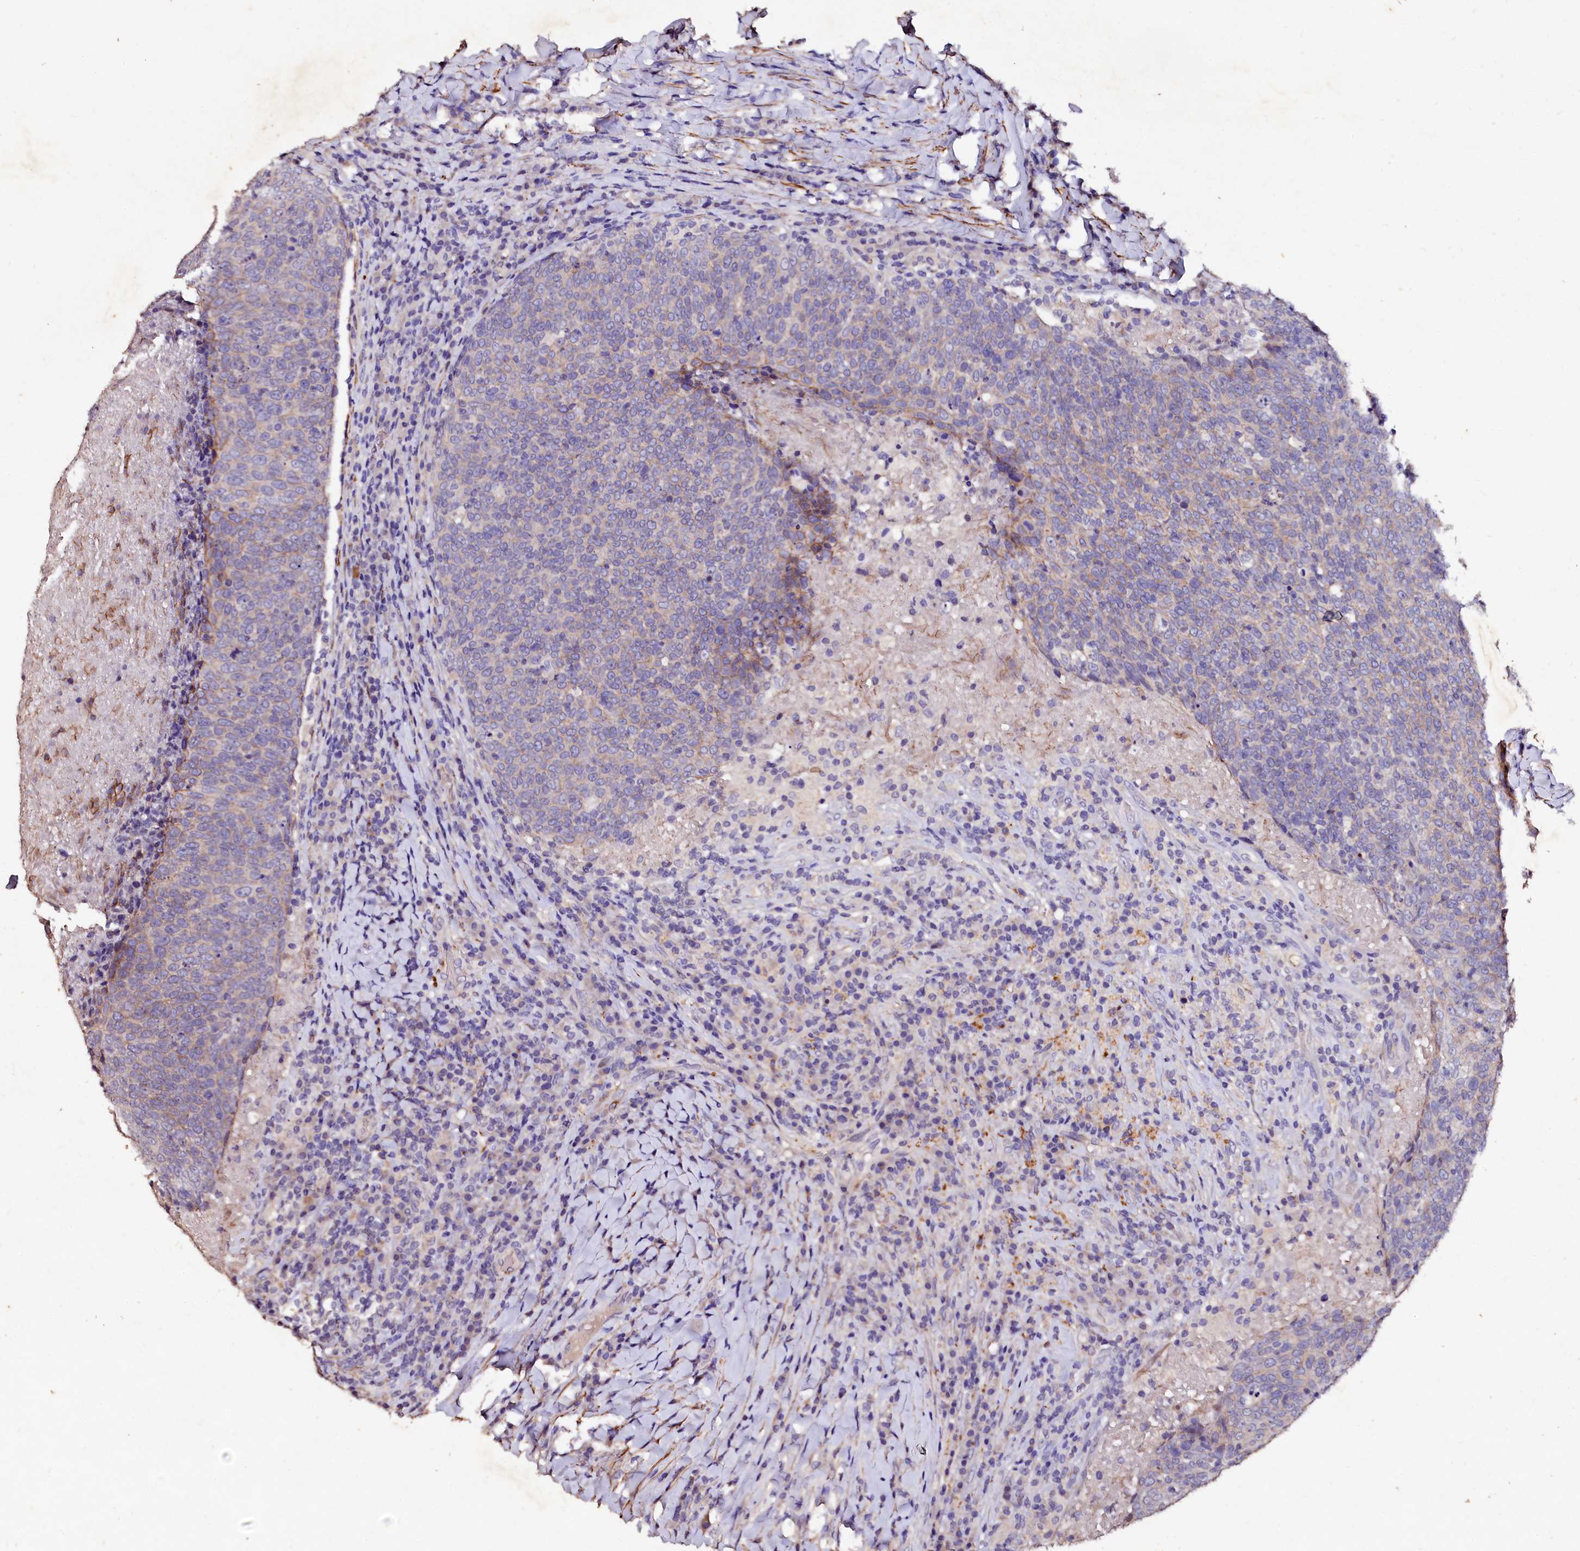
{"staining": {"intensity": "weak", "quantity": "<25%", "location": "cytoplasmic/membranous"}, "tissue": "head and neck cancer", "cell_type": "Tumor cells", "image_type": "cancer", "snomed": [{"axis": "morphology", "description": "Squamous cell carcinoma, NOS"}, {"axis": "morphology", "description": "Squamous cell carcinoma, metastatic, NOS"}, {"axis": "topography", "description": "Lymph node"}, {"axis": "topography", "description": "Head-Neck"}], "caption": "Protein analysis of head and neck cancer shows no significant expression in tumor cells.", "gene": "VPS36", "patient": {"sex": "male", "age": 62}}